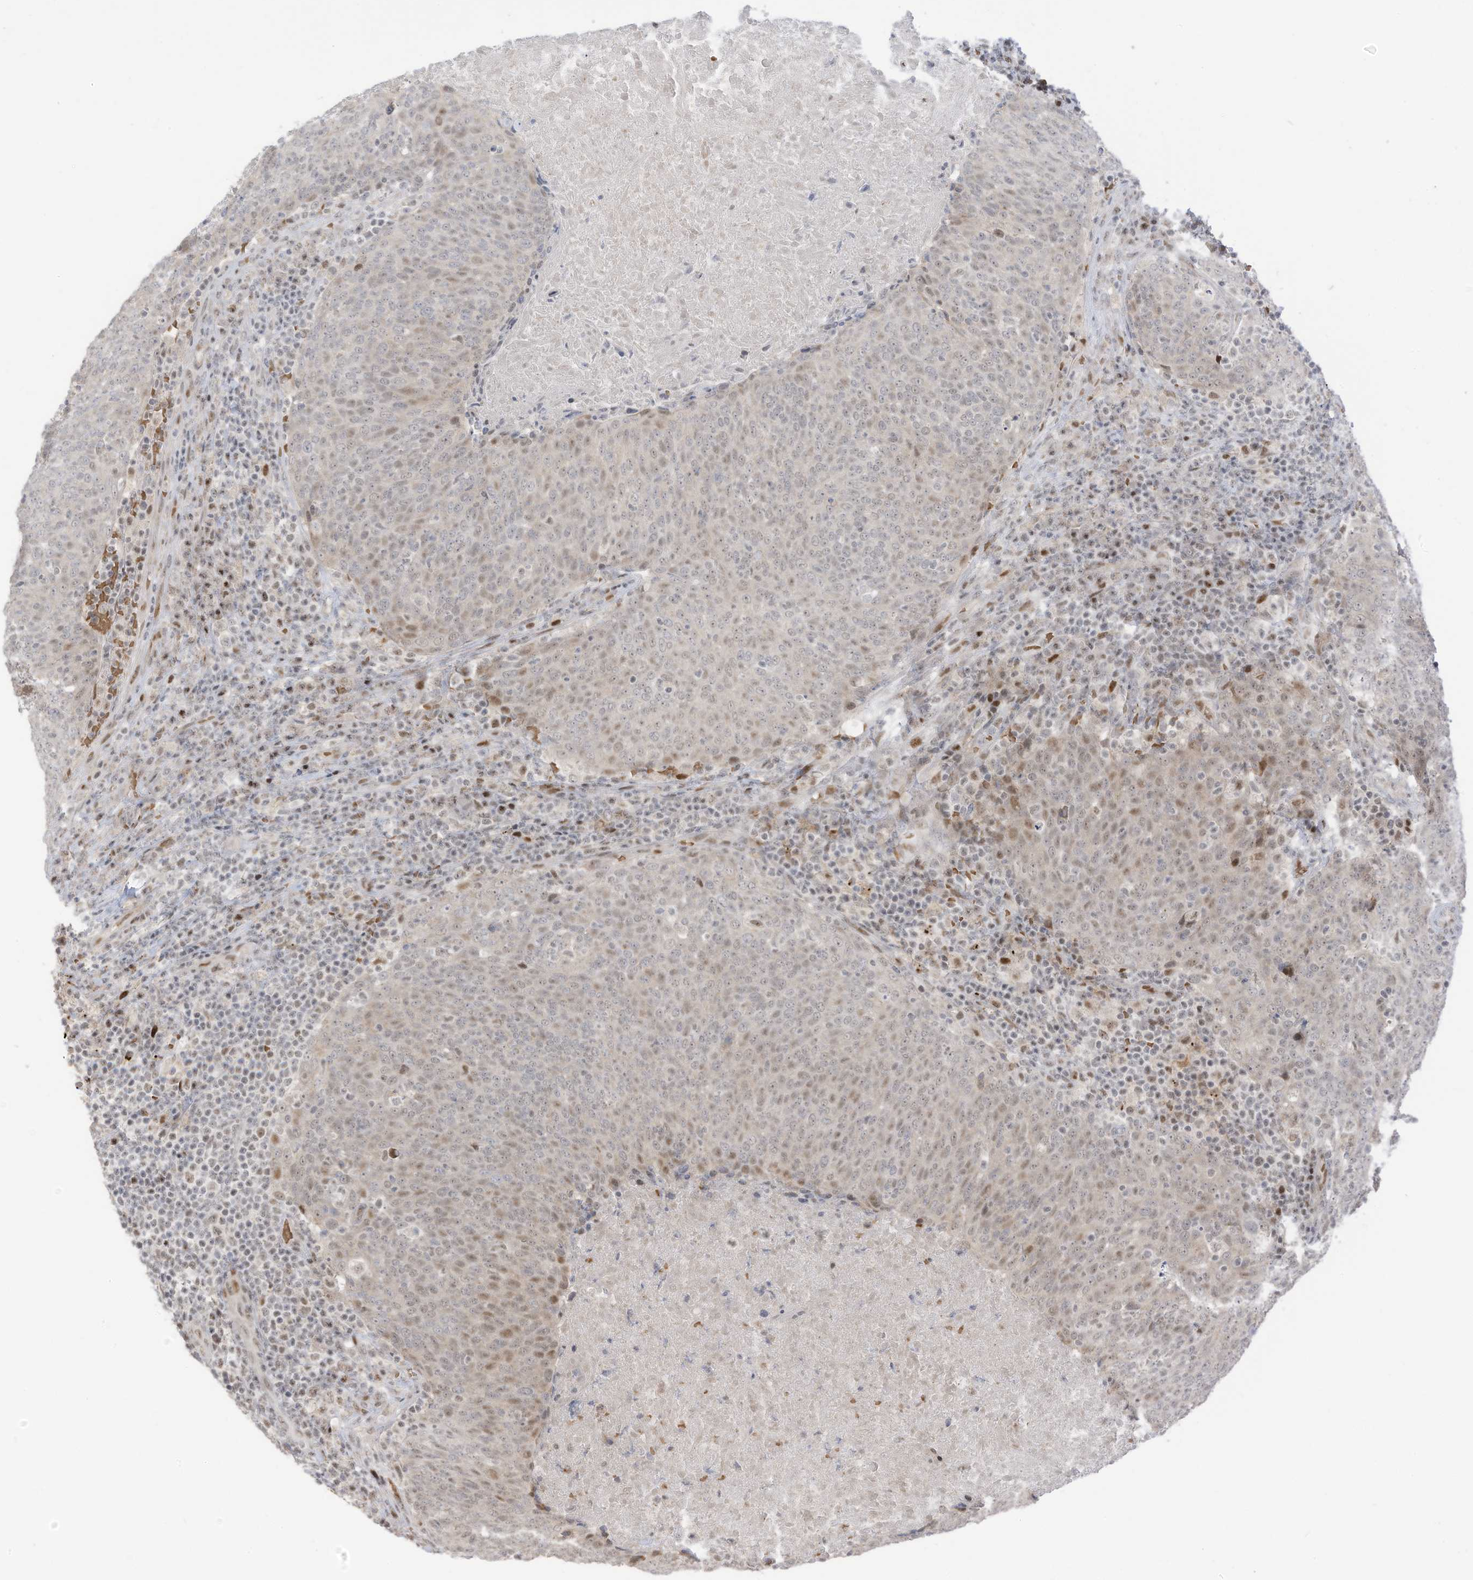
{"staining": {"intensity": "weak", "quantity": "<25%", "location": "nuclear"}, "tissue": "head and neck cancer", "cell_type": "Tumor cells", "image_type": "cancer", "snomed": [{"axis": "morphology", "description": "Squamous cell carcinoma, NOS"}, {"axis": "morphology", "description": "Squamous cell carcinoma, metastatic, NOS"}, {"axis": "topography", "description": "Lymph node"}, {"axis": "topography", "description": "Head-Neck"}], "caption": "A high-resolution photomicrograph shows immunohistochemistry staining of head and neck squamous cell carcinoma, which exhibits no significant positivity in tumor cells.", "gene": "ZCWPW2", "patient": {"sex": "male", "age": 62}}